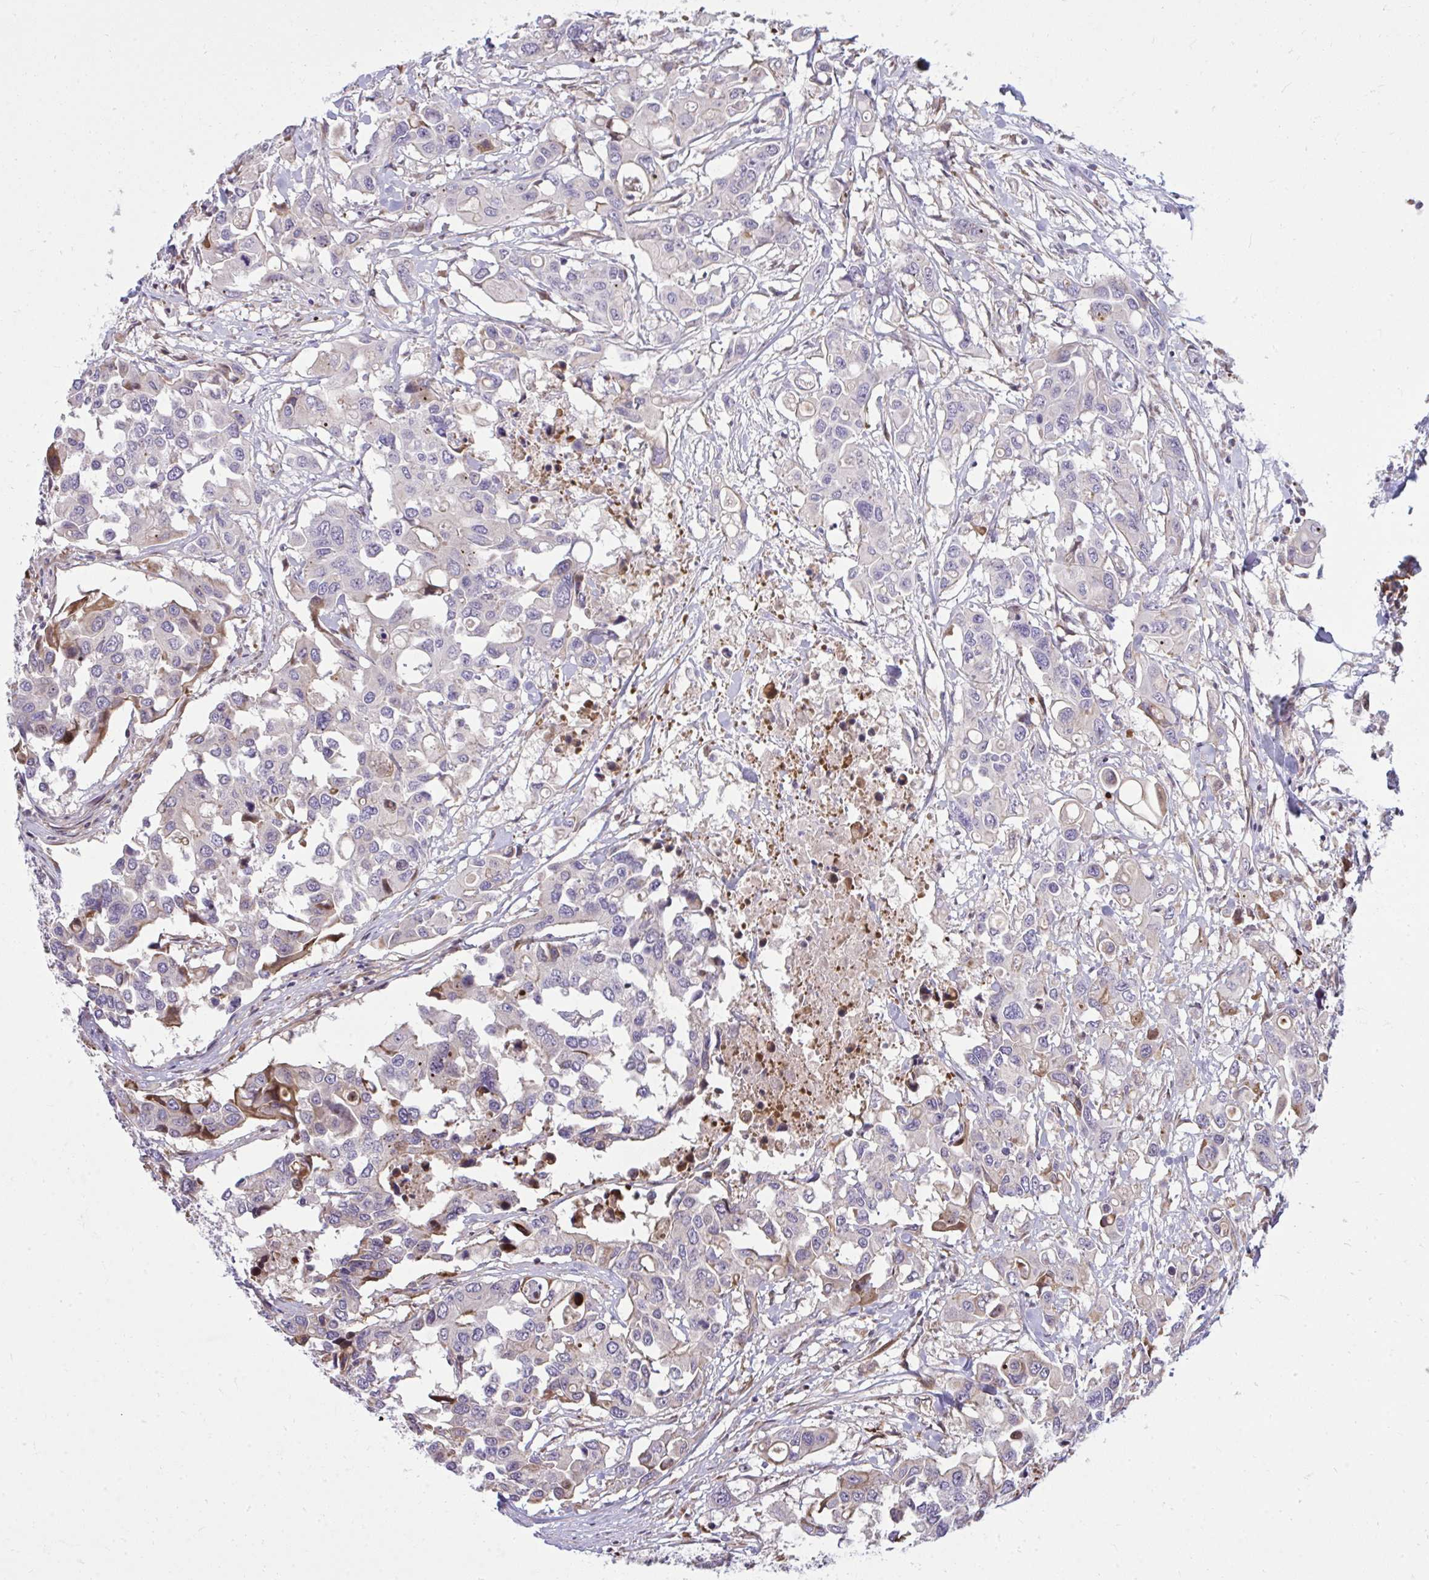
{"staining": {"intensity": "negative", "quantity": "none", "location": "none"}, "tissue": "colorectal cancer", "cell_type": "Tumor cells", "image_type": "cancer", "snomed": [{"axis": "morphology", "description": "Adenocarcinoma, NOS"}, {"axis": "topography", "description": "Colon"}], "caption": "Photomicrograph shows no protein expression in tumor cells of adenocarcinoma (colorectal) tissue.", "gene": "ZSCAN9", "patient": {"sex": "male", "age": 77}}